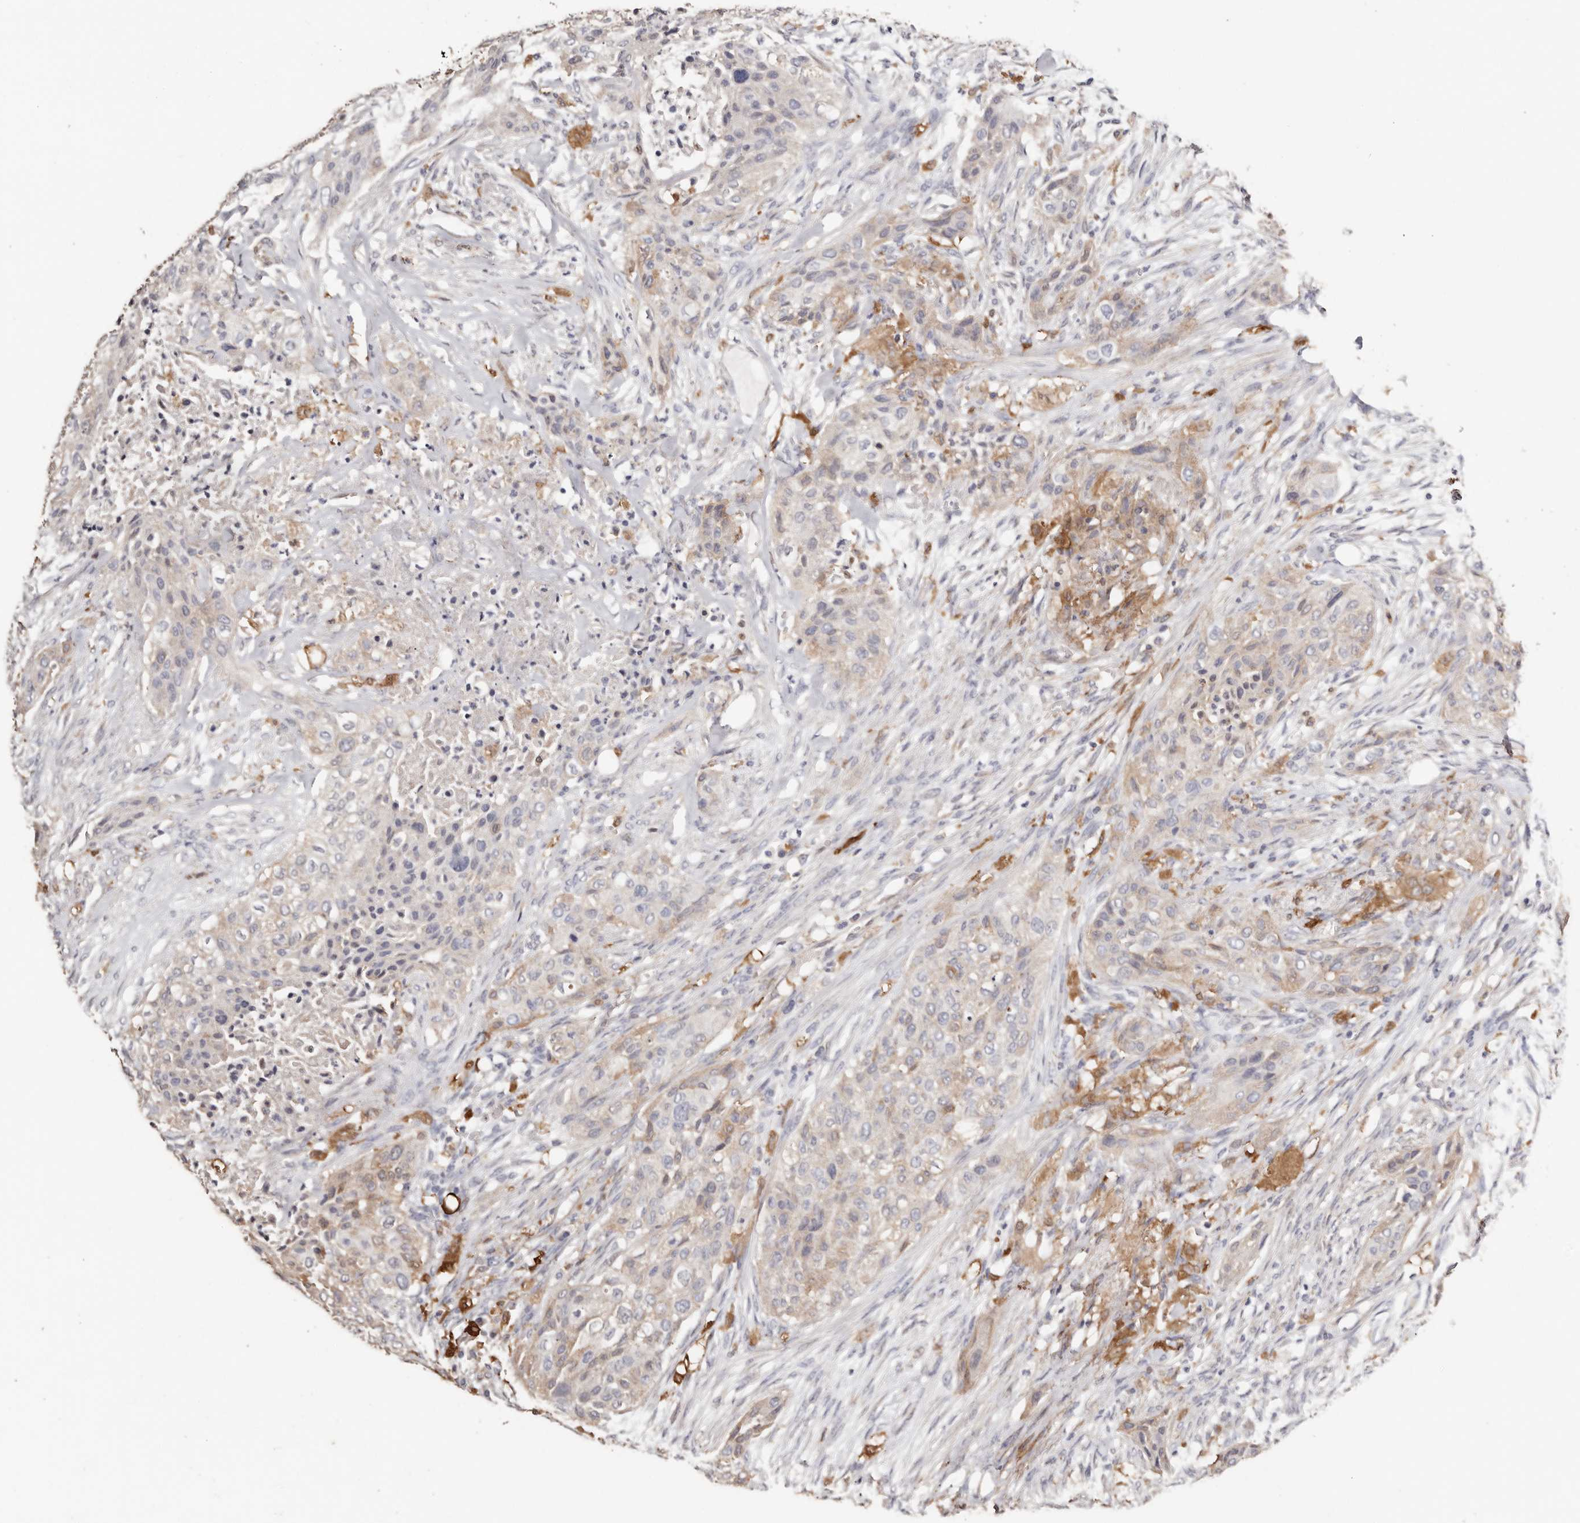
{"staining": {"intensity": "weak", "quantity": "<25%", "location": "cytoplasmic/membranous"}, "tissue": "urothelial cancer", "cell_type": "Tumor cells", "image_type": "cancer", "snomed": [{"axis": "morphology", "description": "Urothelial carcinoma, High grade"}, {"axis": "topography", "description": "Urinary bladder"}], "caption": "High power microscopy micrograph of an immunohistochemistry histopathology image of urothelial cancer, revealing no significant positivity in tumor cells. Nuclei are stained in blue.", "gene": "TGM2", "patient": {"sex": "male", "age": 35}}